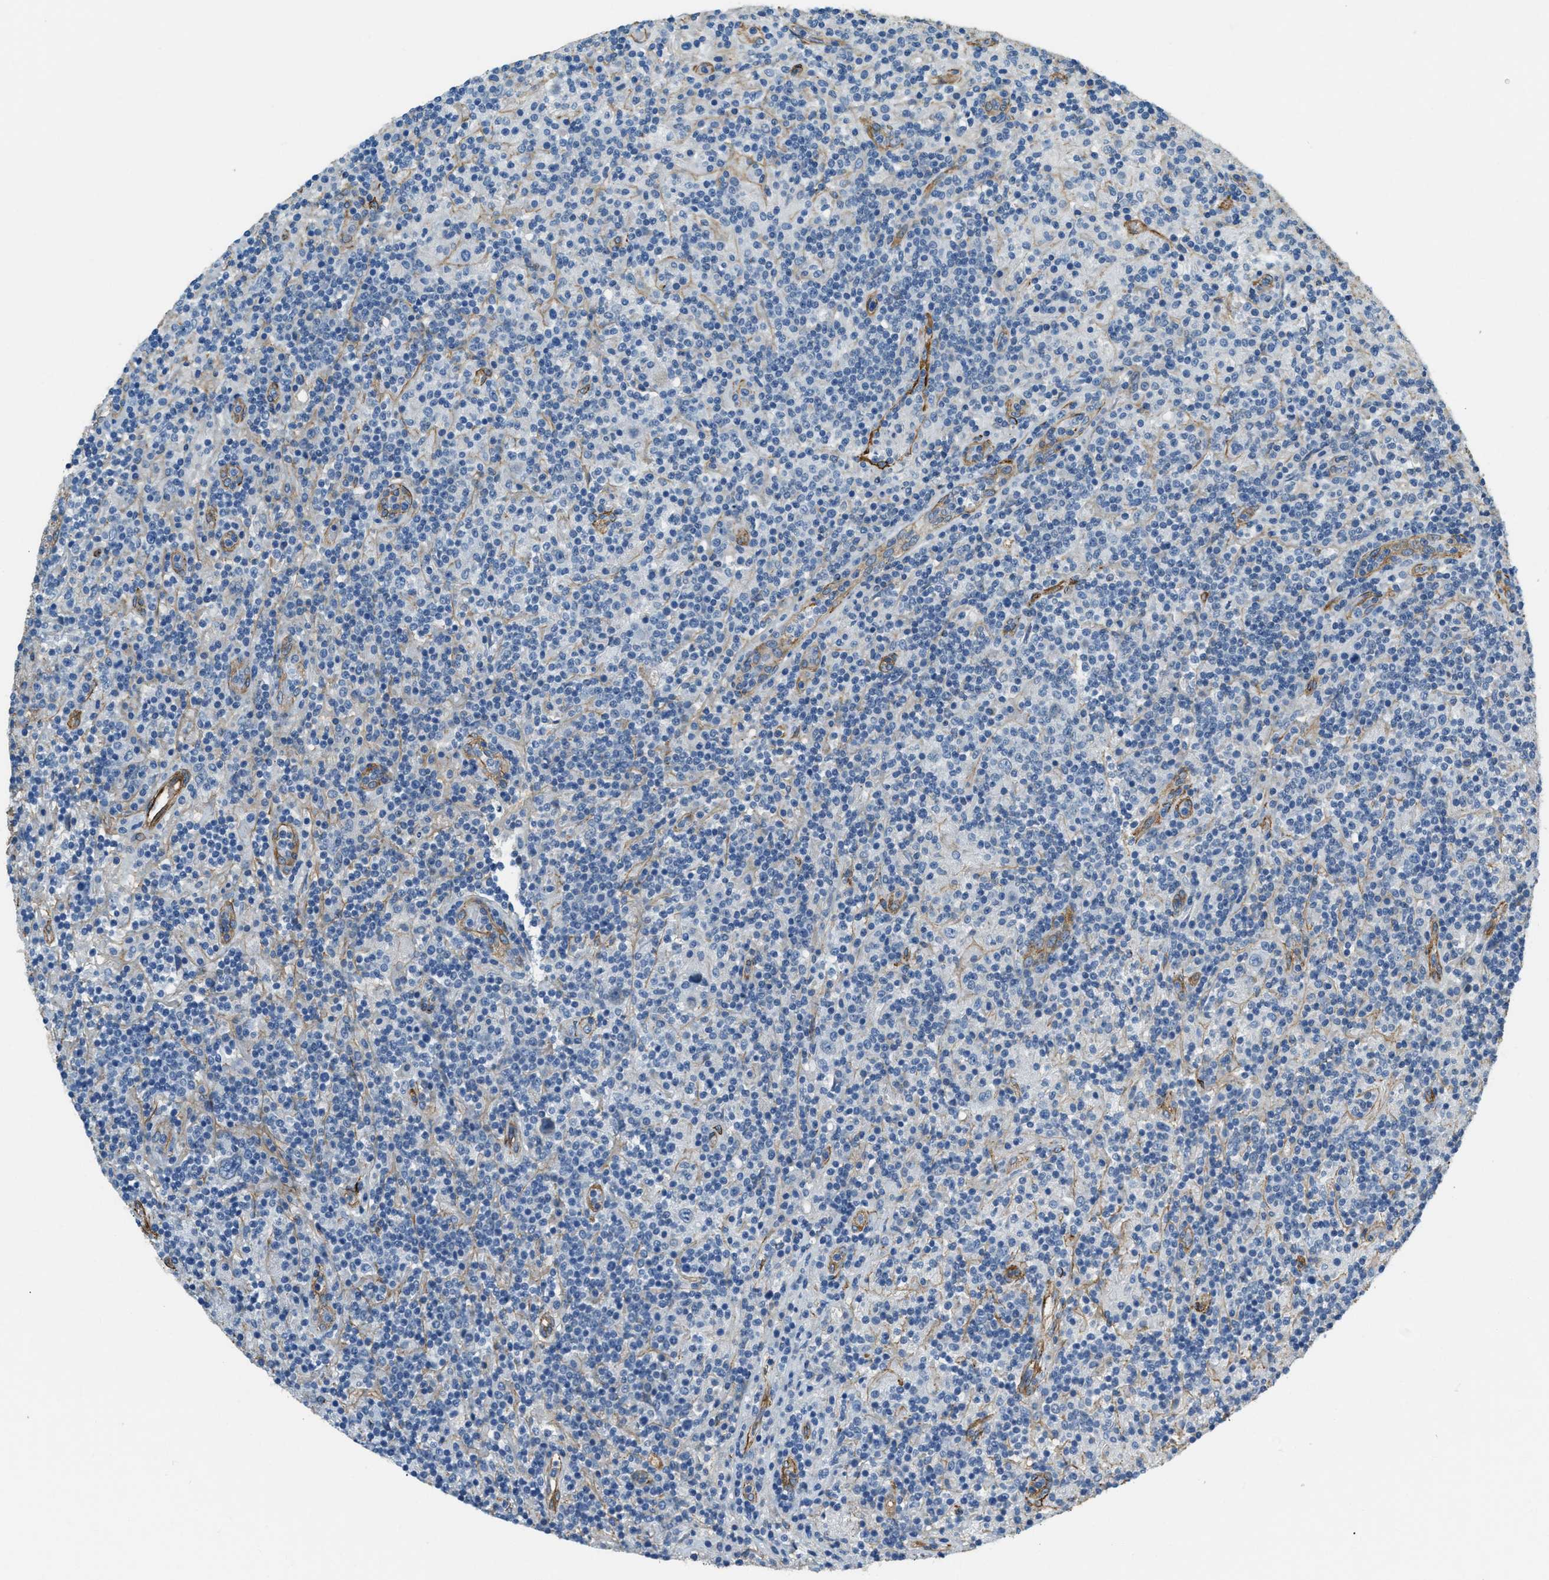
{"staining": {"intensity": "negative", "quantity": "none", "location": "none"}, "tissue": "lymphoma", "cell_type": "Tumor cells", "image_type": "cancer", "snomed": [{"axis": "morphology", "description": "Hodgkin's disease, NOS"}, {"axis": "topography", "description": "Lymph node"}], "caption": "Tumor cells are negative for brown protein staining in Hodgkin's disease.", "gene": "TMEM43", "patient": {"sex": "male", "age": 70}}